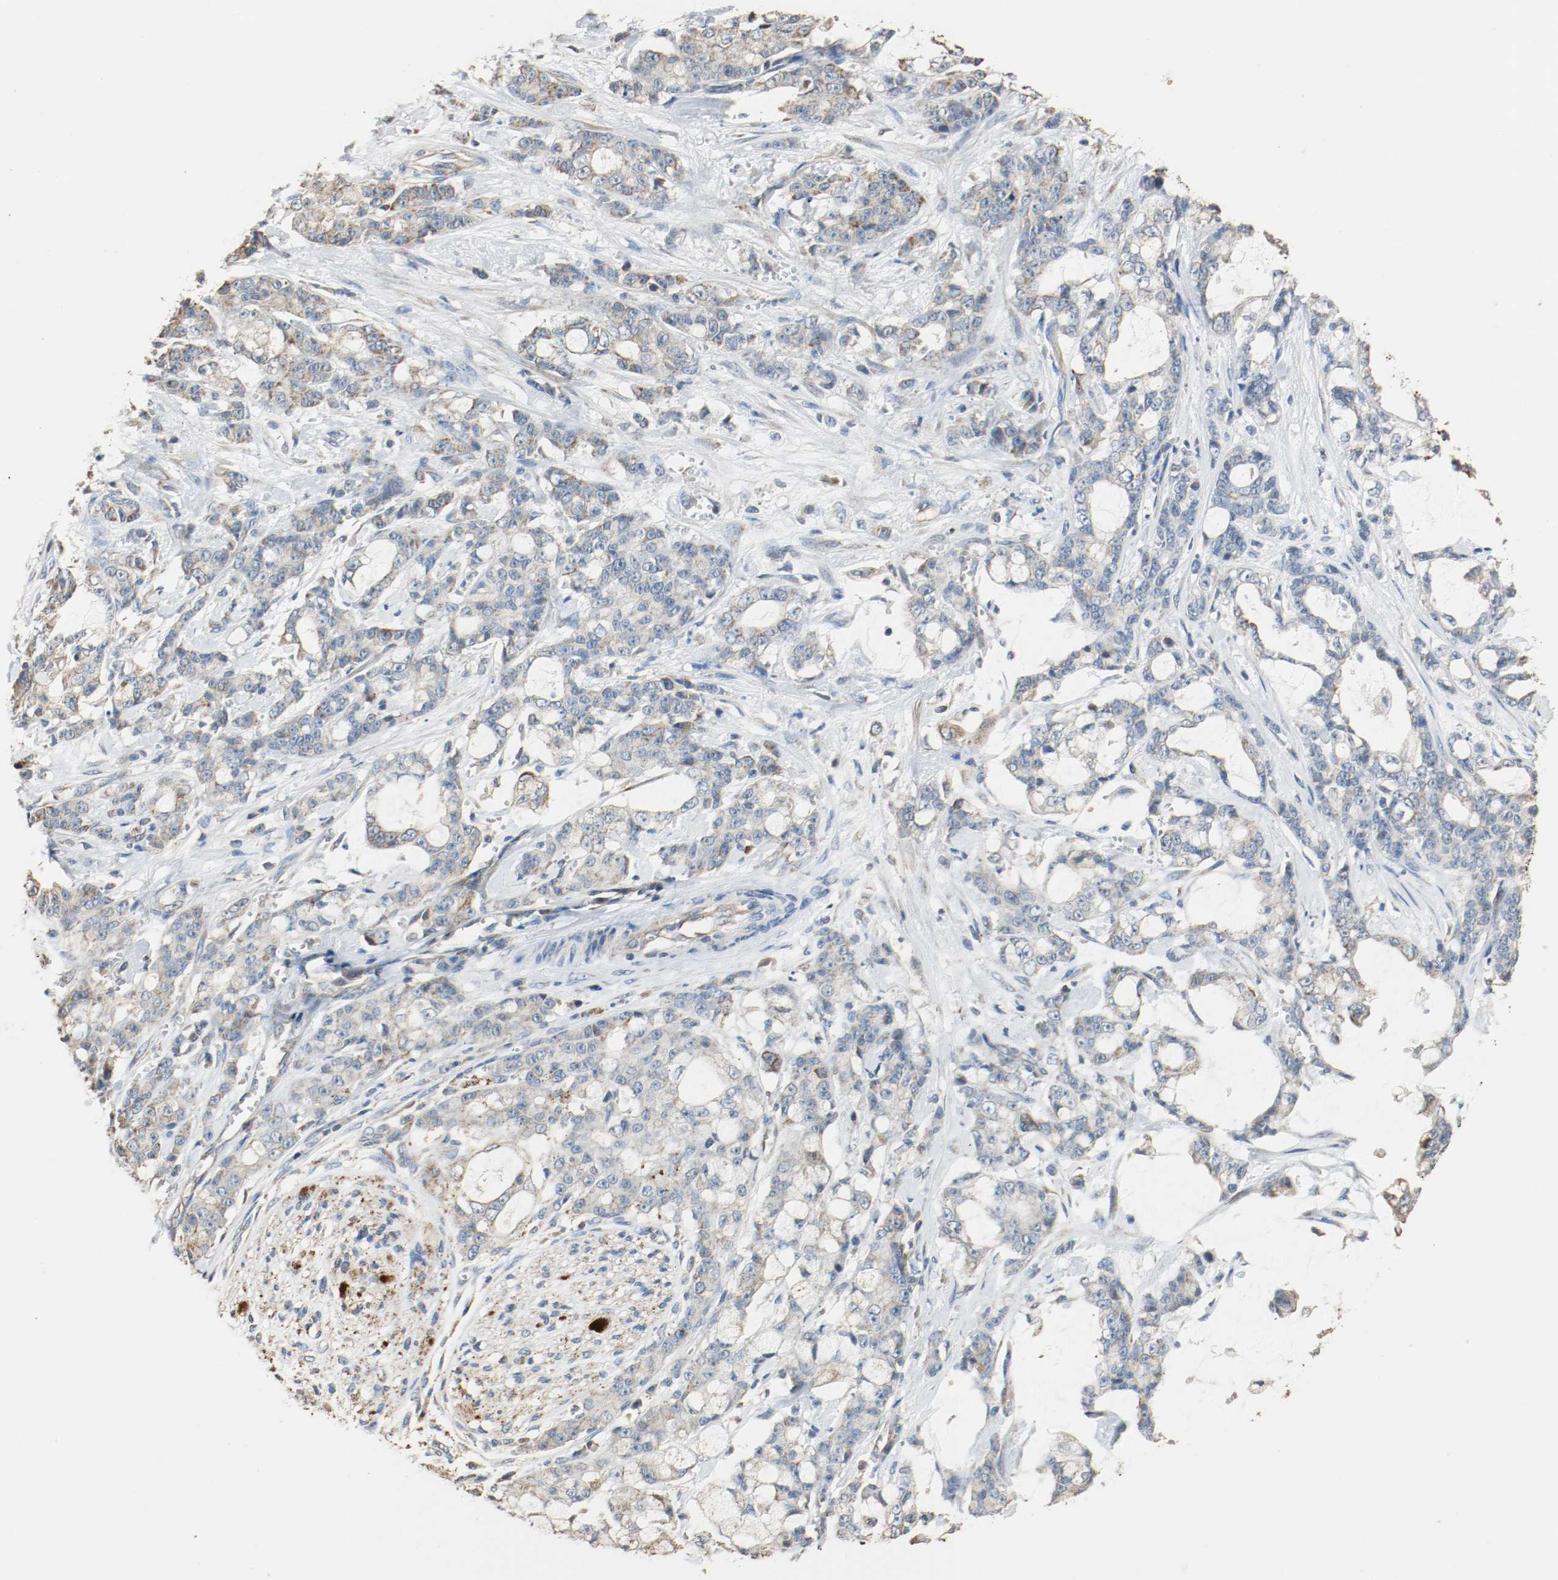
{"staining": {"intensity": "moderate", "quantity": ">75%", "location": "cytoplasmic/membranous"}, "tissue": "pancreatic cancer", "cell_type": "Tumor cells", "image_type": "cancer", "snomed": [{"axis": "morphology", "description": "Adenocarcinoma, NOS"}, {"axis": "topography", "description": "Pancreas"}], "caption": "The histopathology image demonstrates staining of adenocarcinoma (pancreatic), revealing moderate cytoplasmic/membranous protein staining (brown color) within tumor cells.", "gene": "ALDH4A1", "patient": {"sex": "female", "age": 73}}